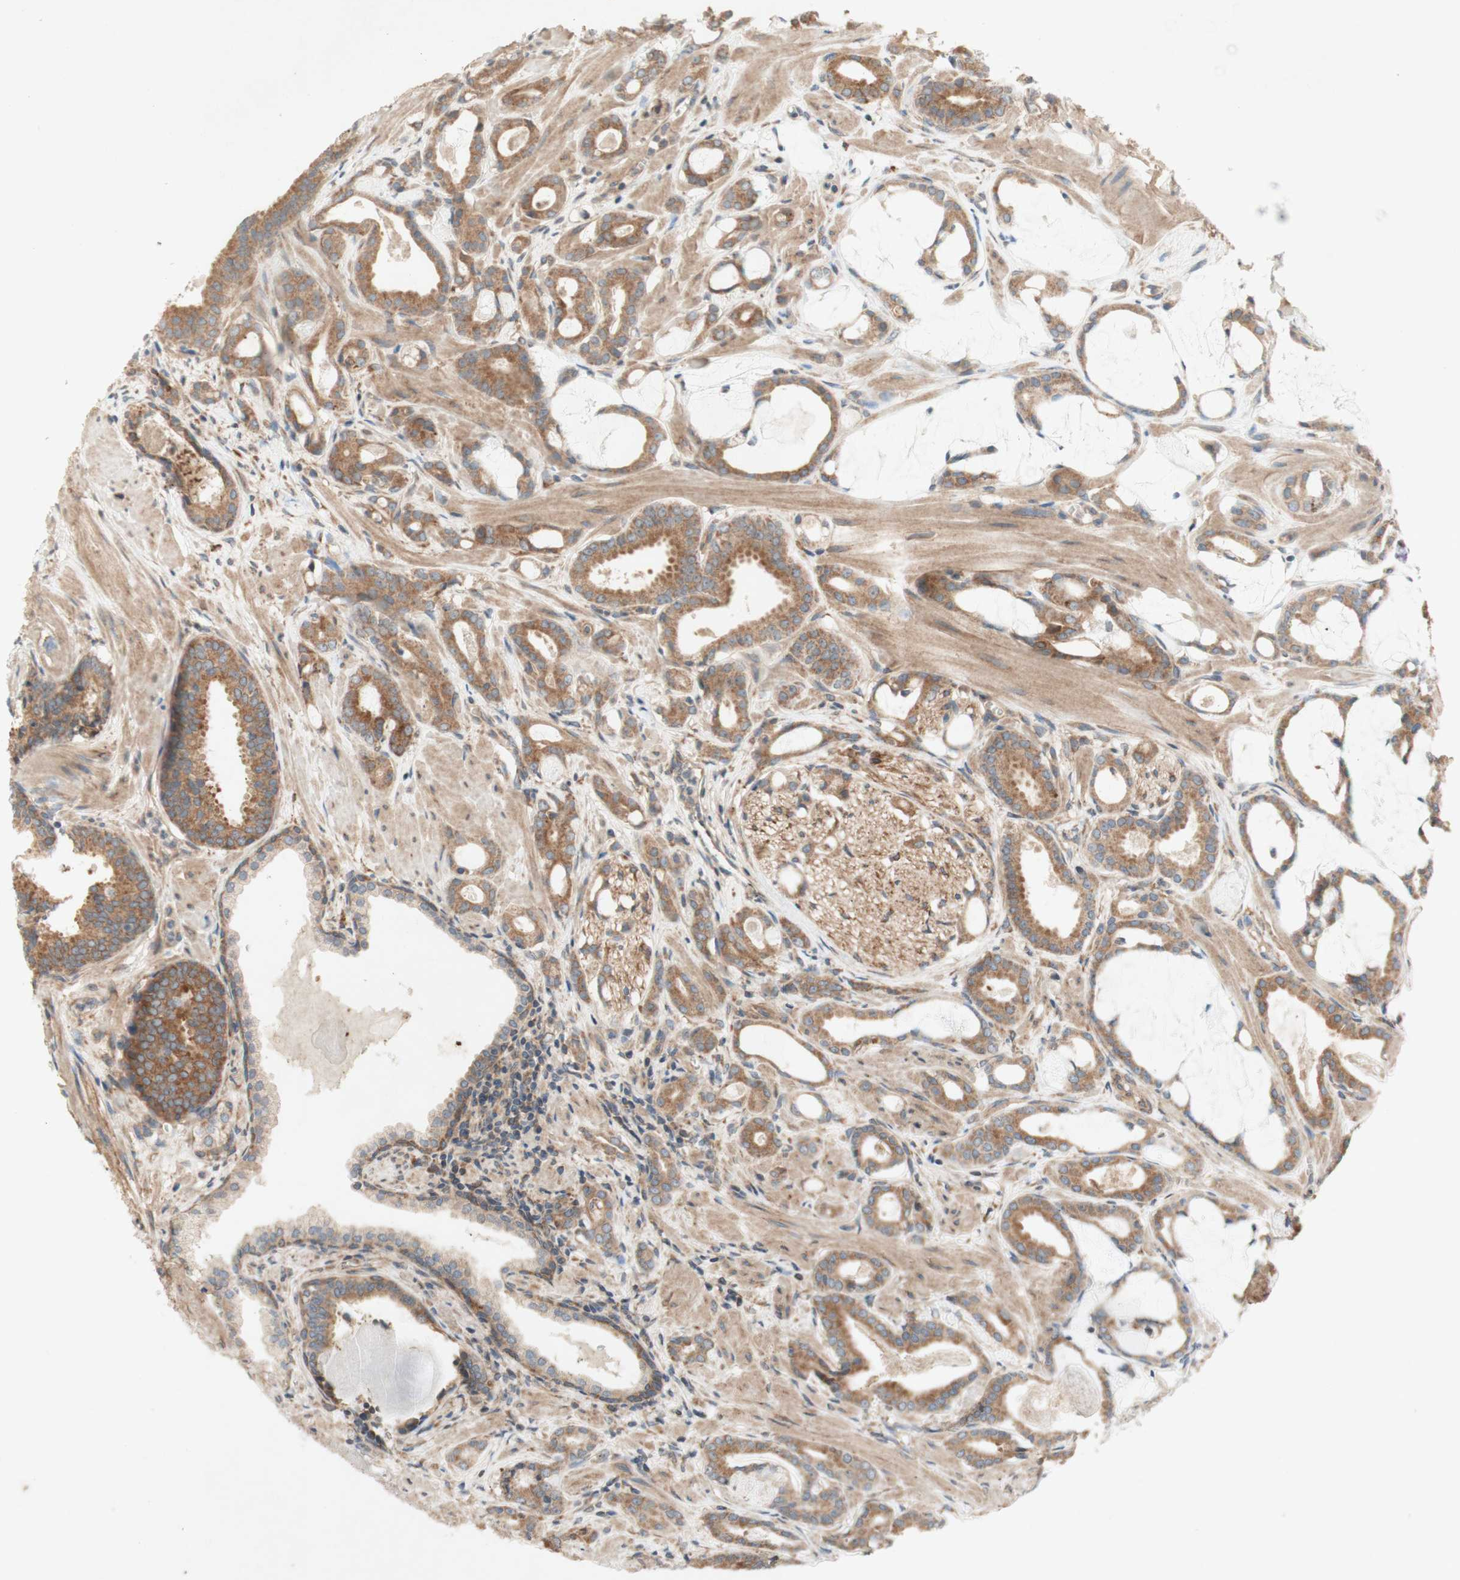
{"staining": {"intensity": "moderate", "quantity": ">75%", "location": "cytoplasmic/membranous"}, "tissue": "prostate cancer", "cell_type": "Tumor cells", "image_type": "cancer", "snomed": [{"axis": "morphology", "description": "Adenocarcinoma, Low grade"}, {"axis": "topography", "description": "Prostate"}], "caption": "This is an image of immunohistochemistry staining of prostate cancer (low-grade adenocarcinoma), which shows moderate expression in the cytoplasmic/membranous of tumor cells.", "gene": "SOCS2", "patient": {"sex": "male", "age": 53}}